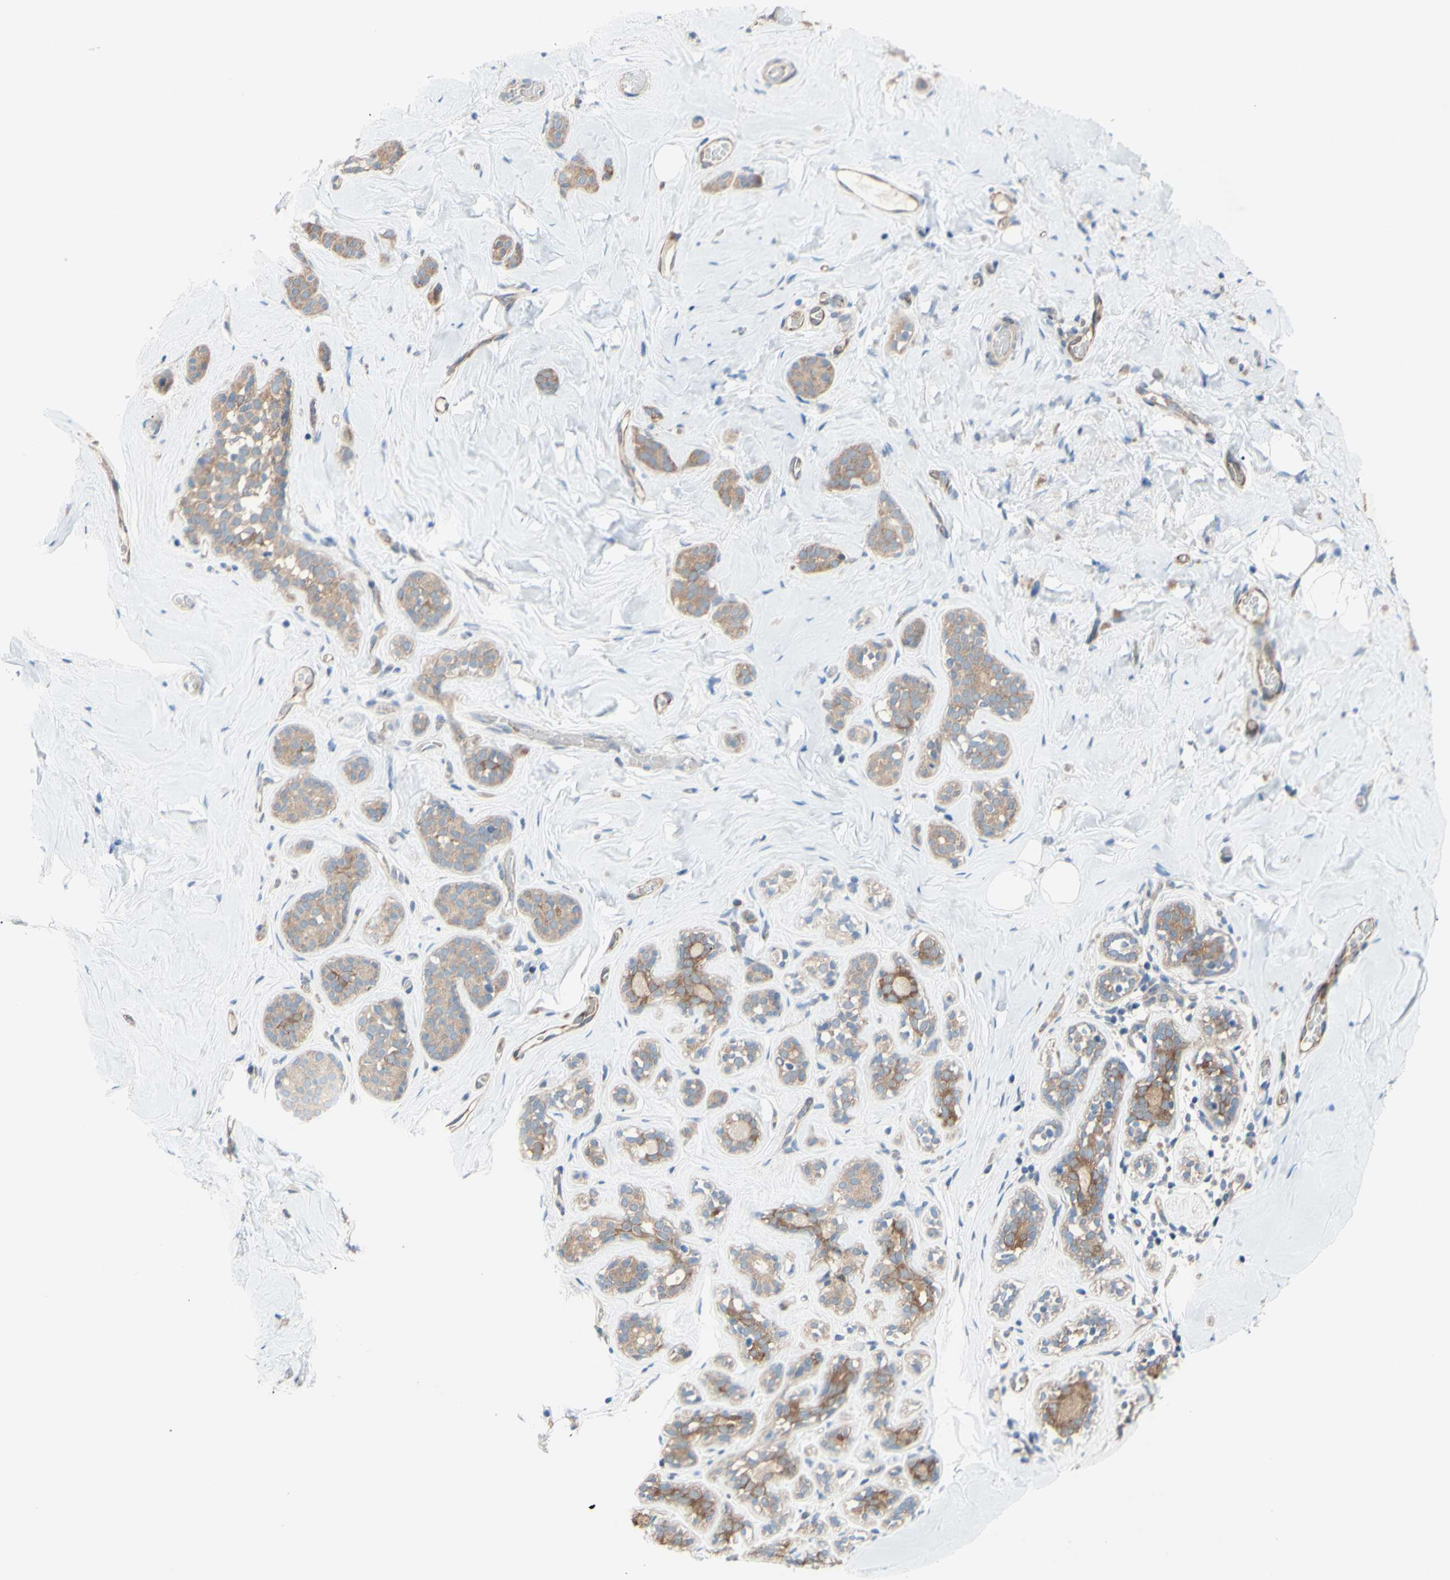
{"staining": {"intensity": "negative", "quantity": "none", "location": "none"}, "tissue": "breast", "cell_type": "Adipocytes", "image_type": "normal", "snomed": [{"axis": "morphology", "description": "Normal tissue, NOS"}, {"axis": "topography", "description": "Breast"}], "caption": "High power microscopy image of an IHC photomicrograph of benign breast, revealing no significant expression in adipocytes. (DAB IHC, high magnification).", "gene": "DYNLRB1", "patient": {"sex": "female", "age": 75}}